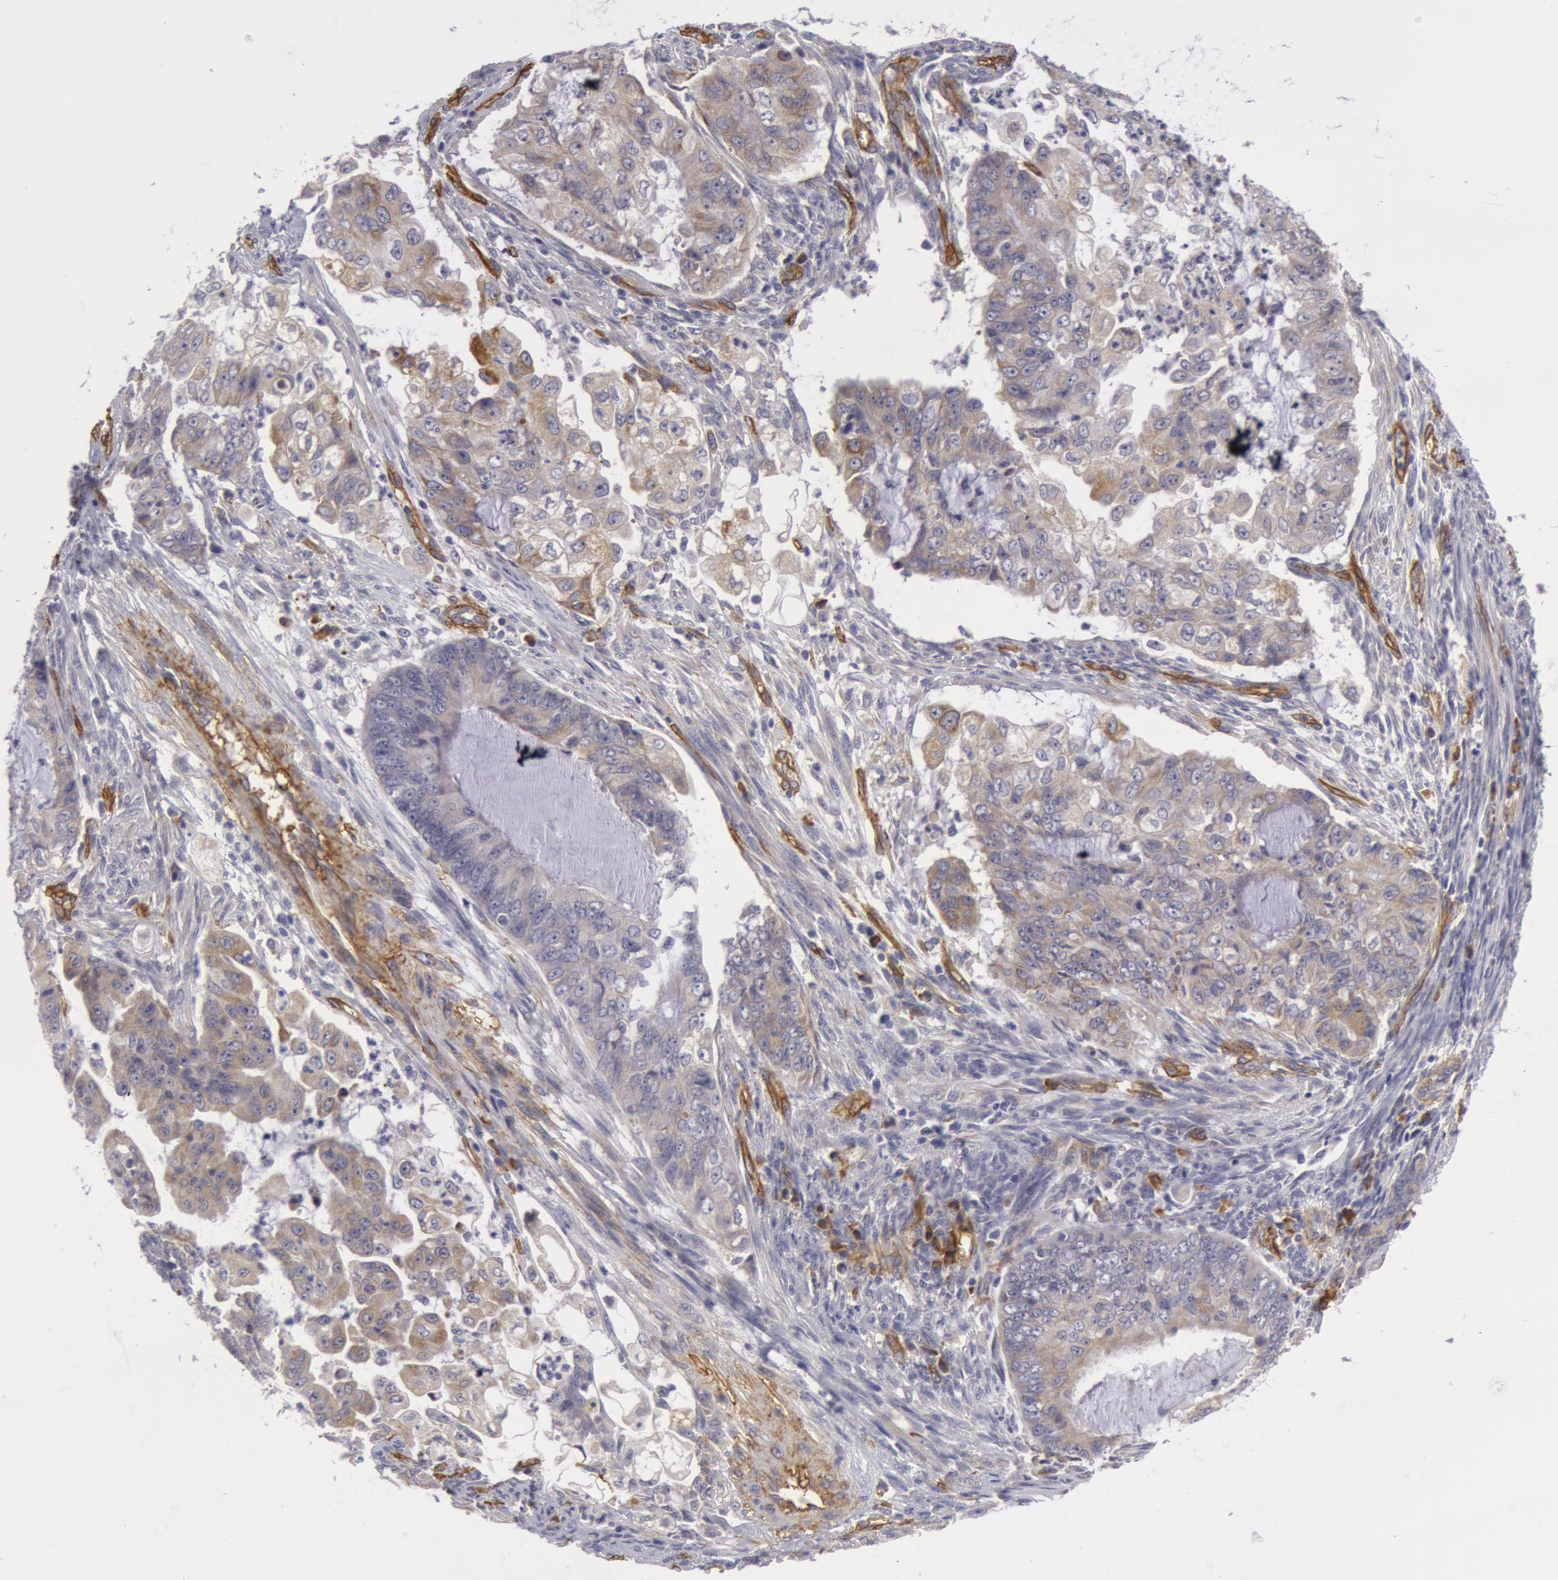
{"staining": {"intensity": "weak", "quantity": ">75%", "location": "cytoplasmic/membranous"}, "tissue": "endometrial cancer", "cell_type": "Tumor cells", "image_type": "cancer", "snomed": [{"axis": "morphology", "description": "Adenocarcinoma, NOS"}, {"axis": "topography", "description": "Endometrium"}], "caption": "Endometrial cancer stained for a protein exhibits weak cytoplasmic/membranous positivity in tumor cells.", "gene": "IL23A", "patient": {"sex": "female", "age": 75}}